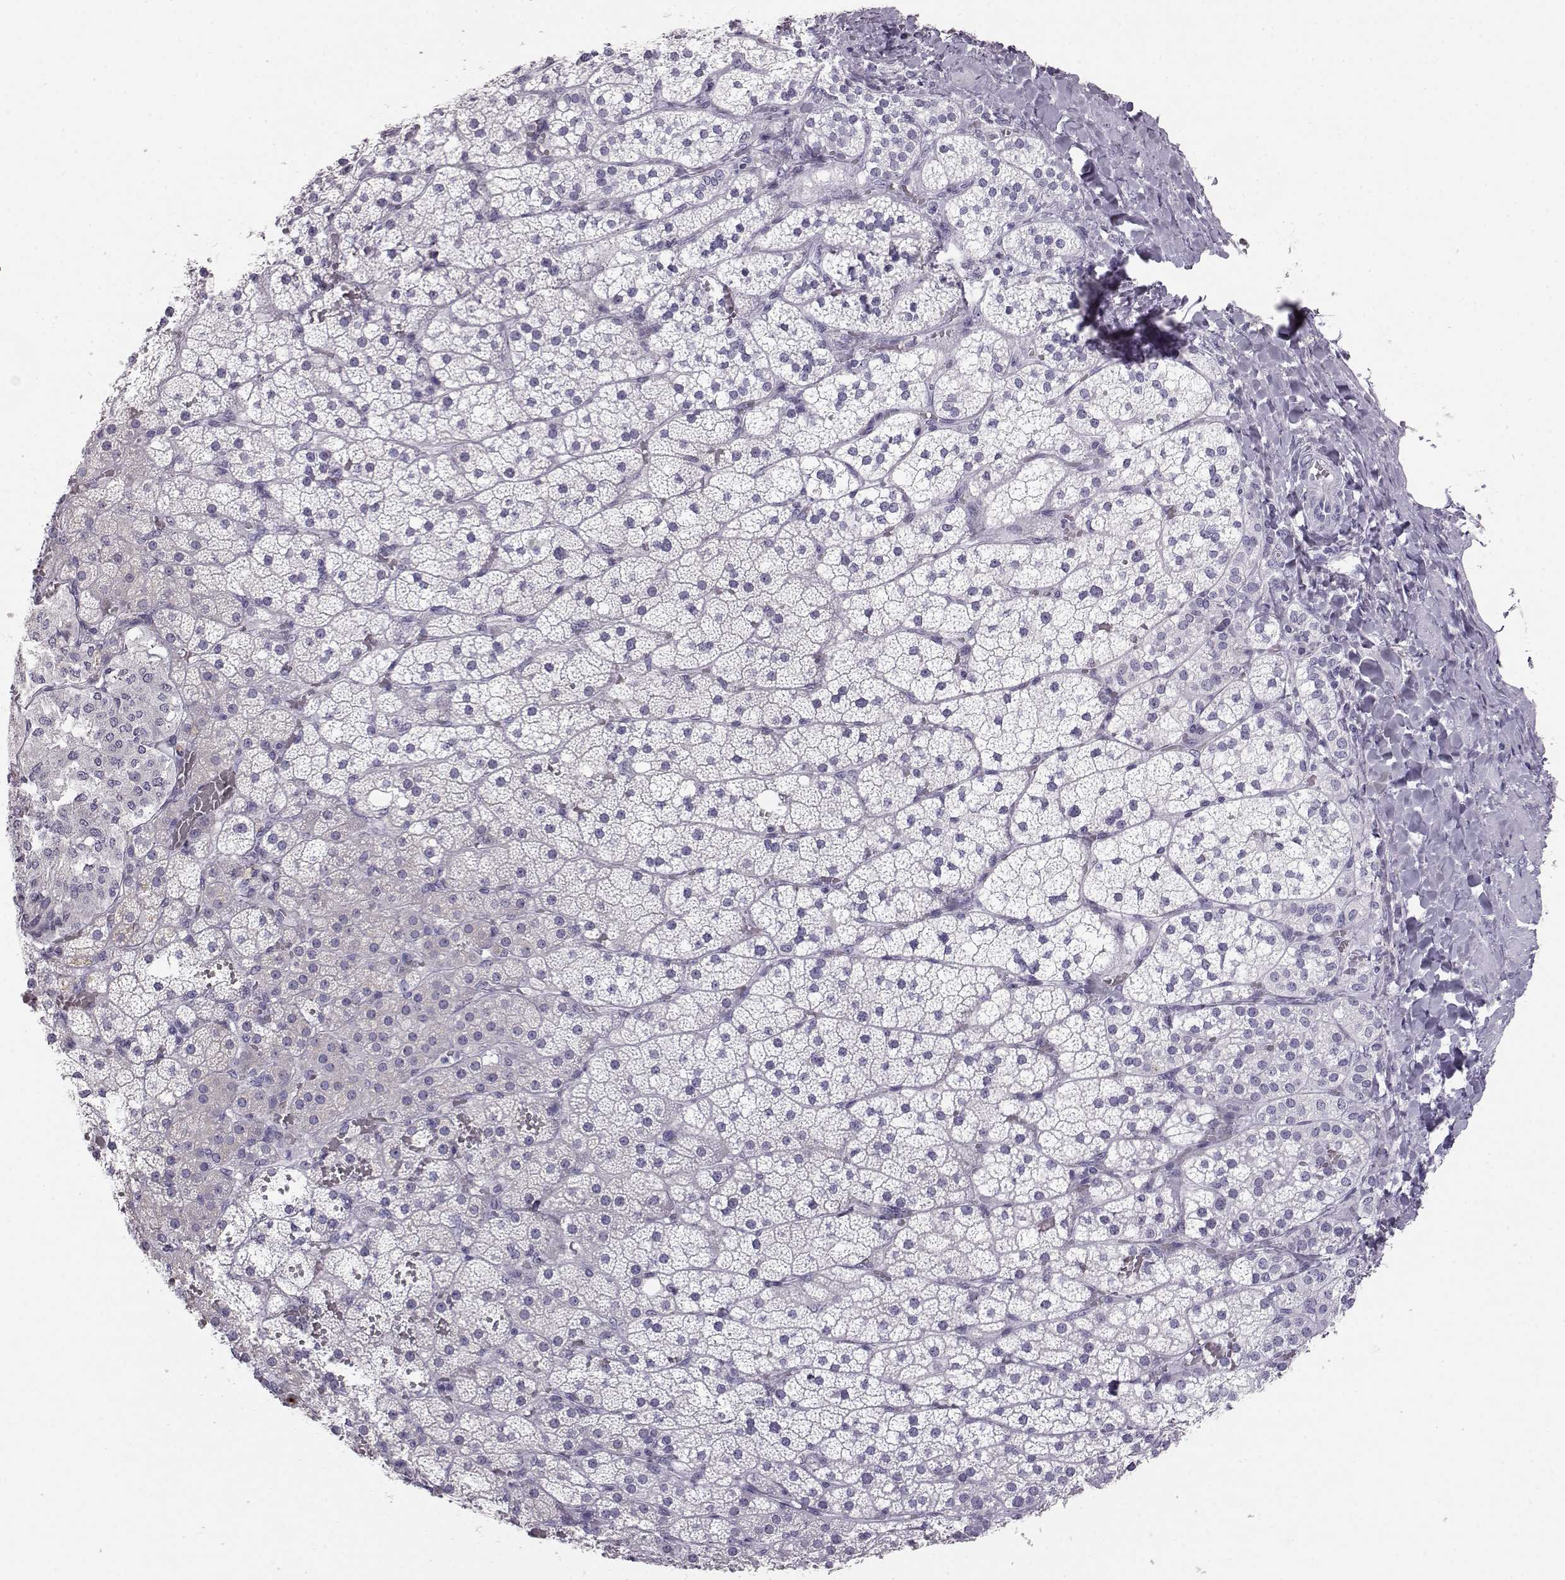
{"staining": {"intensity": "negative", "quantity": "none", "location": "none"}, "tissue": "adrenal gland", "cell_type": "Glandular cells", "image_type": "normal", "snomed": [{"axis": "morphology", "description": "Normal tissue, NOS"}, {"axis": "topography", "description": "Adrenal gland"}], "caption": "Immunohistochemistry (IHC) of unremarkable human adrenal gland shows no expression in glandular cells.", "gene": "ITLN1", "patient": {"sex": "male", "age": 53}}